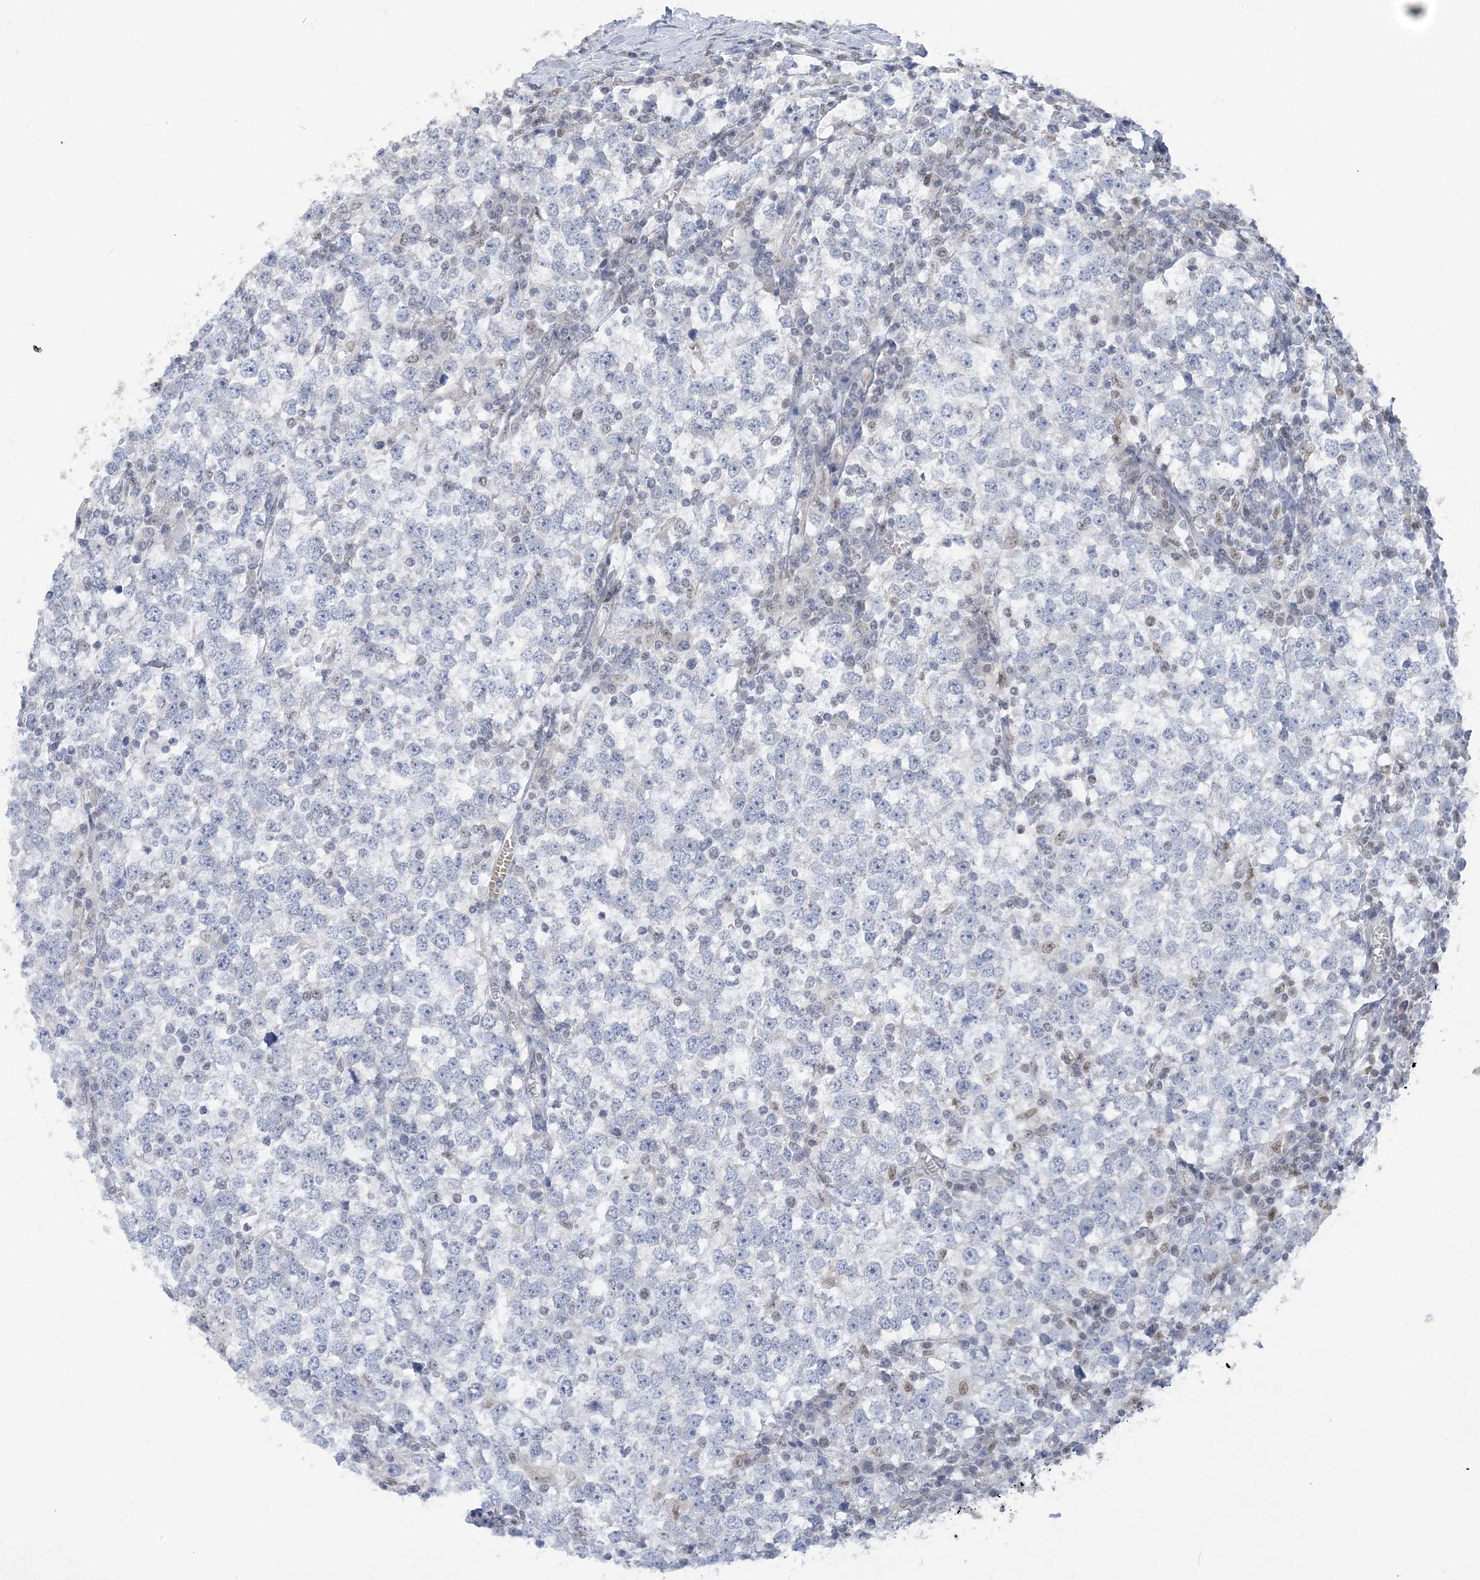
{"staining": {"intensity": "negative", "quantity": "none", "location": "none"}, "tissue": "testis cancer", "cell_type": "Tumor cells", "image_type": "cancer", "snomed": [{"axis": "morphology", "description": "Seminoma, NOS"}, {"axis": "topography", "description": "Testis"}], "caption": "An immunohistochemistry (IHC) image of testis cancer is shown. There is no staining in tumor cells of testis cancer.", "gene": "ZBTB7A", "patient": {"sex": "male", "age": 65}}